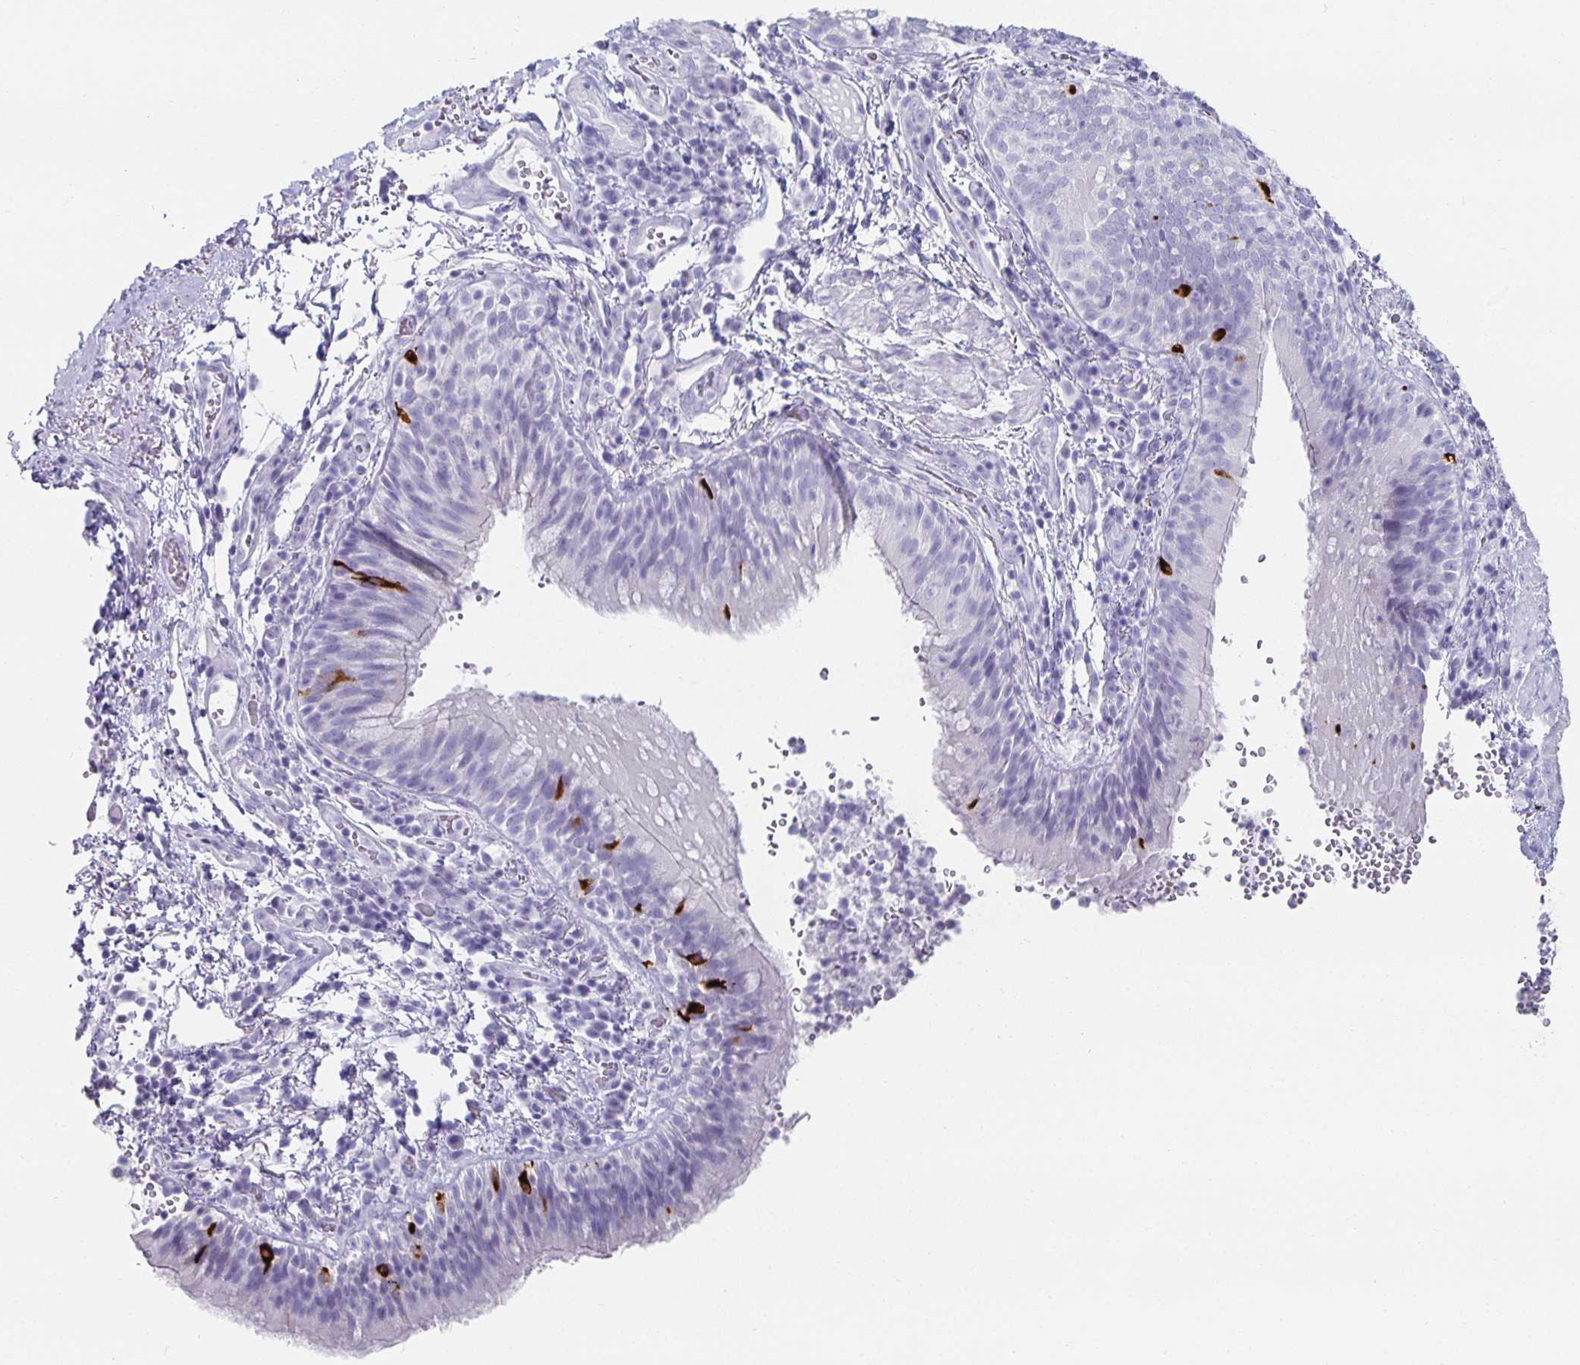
{"staining": {"intensity": "strong", "quantity": "<25%", "location": "cytoplasmic/membranous"}, "tissue": "bronchus", "cell_type": "Respiratory epithelial cells", "image_type": "normal", "snomed": [{"axis": "morphology", "description": "Normal tissue, NOS"}, {"axis": "topography", "description": "Lymph node"}, {"axis": "topography", "description": "Bronchus"}], "caption": "Strong cytoplasmic/membranous expression is identified in approximately <25% of respiratory epithelial cells in benign bronchus.", "gene": "CHGA", "patient": {"sex": "male", "age": 56}}